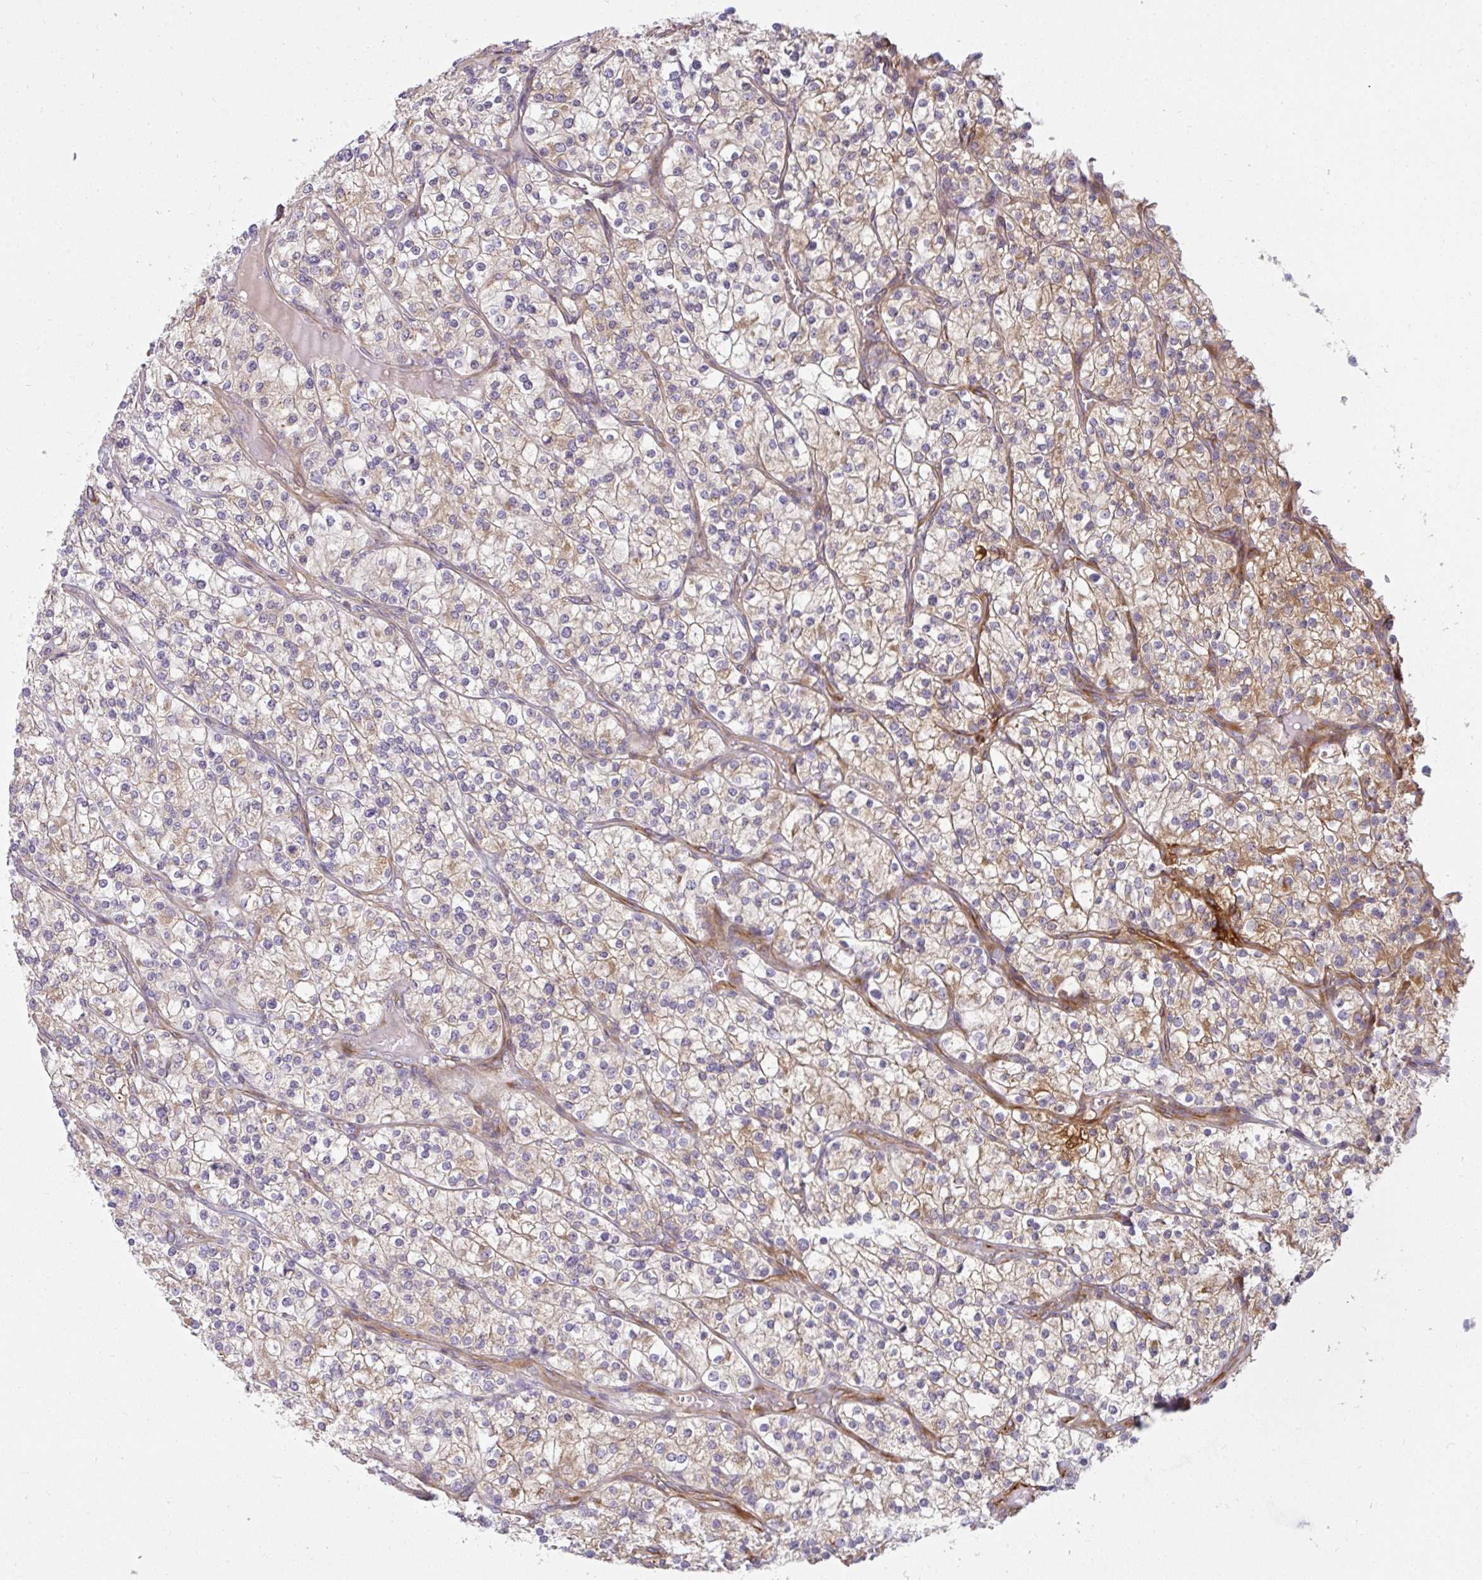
{"staining": {"intensity": "weak", "quantity": "25%-75%", "location": "cytoplasmic/membranous"}, "tissue": "renal cancer", "cell_type": "Tumor cells", "image_type": "cancer", "snomed": [{"axis": "morphology", "description": "Adenocarcinoma, NOS"}, {"axis": "topography", "description": "Kidney"}], "caption": "Approximately 25%-75% of tumor cells in human adenocarcinoma (renal) display weak cytoplasmic/membranous protein positivity as visualized by brown immunohistochemical staining.", "gene": "IFIT3", "patient": {"sex": "male", "age": 80}}